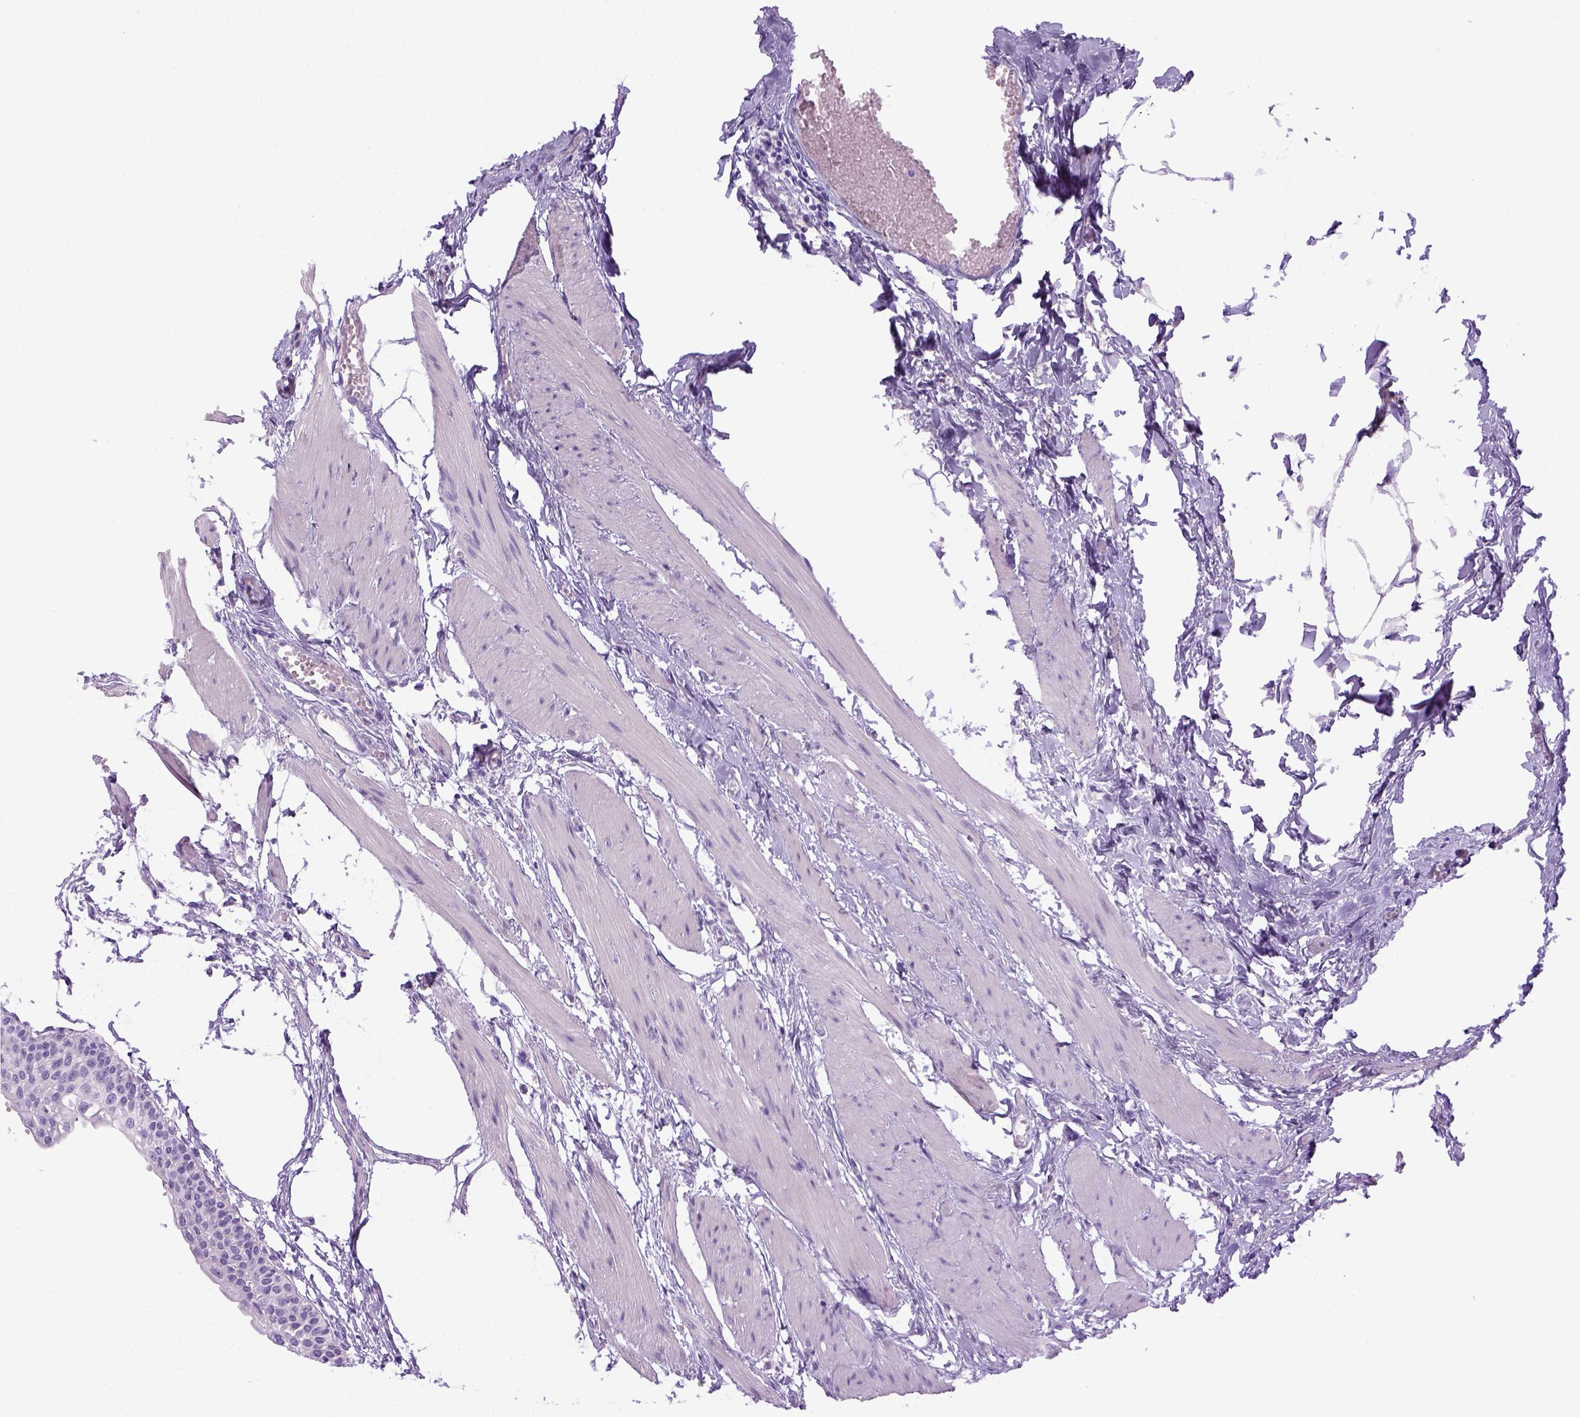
{"staining": {"intensity": "negative", "quantity": "none", "location": "none"}, "tissue": "urinary bladder", "cell_type": "Urothelial cells", "image_type": "normal", "snomed": [{"axis": "morphology", "description": "Normal tissue, NOS"}, {"axis": "topography", "description": "Urinary bladder"}, {"axis": "topography", "description": "Peripheral nerve tissue"}], "caption": "An image of urinary bladder stained for a protein shows no brown staining in urothelial cells.", "gene": "SGCG", "patient": {"sex": "male", "age": 55}}